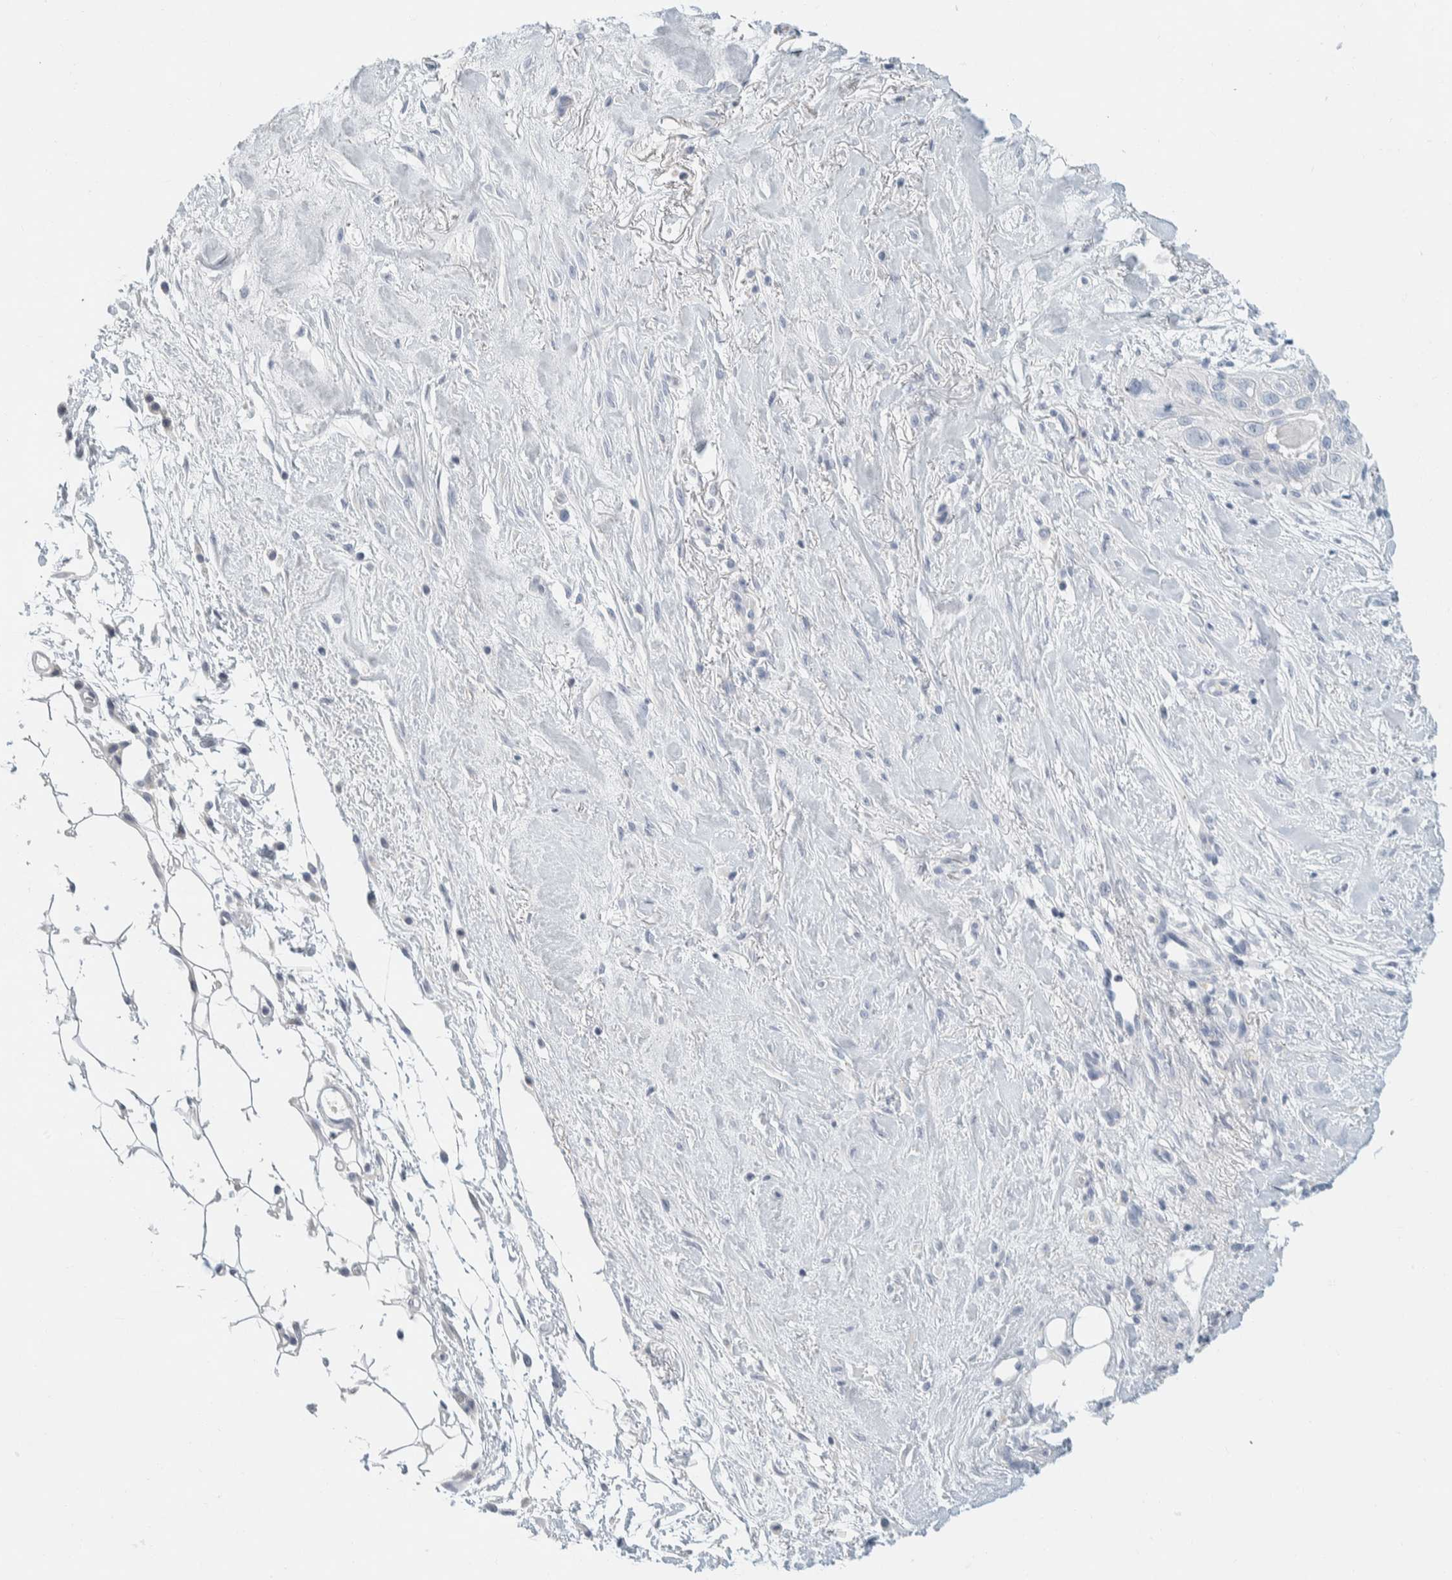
{"staining": {"intensity": "negative", "quantity": "none", "location": "none"}, "tissue": "skin cancer", "cell_type": "Tumor cells", "image_type": "cancer", "snomed": [{"axis": "morphology", "description": "Squamous cell carcinoma, NOS"}, {"axis": "topography", "description": "Skin"}], "caption": "High power microscopy histopathology image of an IHC histopathology image of squamous cell carcinoma (skin), revealing no significant expression in tumor cells.", "gene": "ALOX12B", "patient": {"sex": "female", "age": 77}}